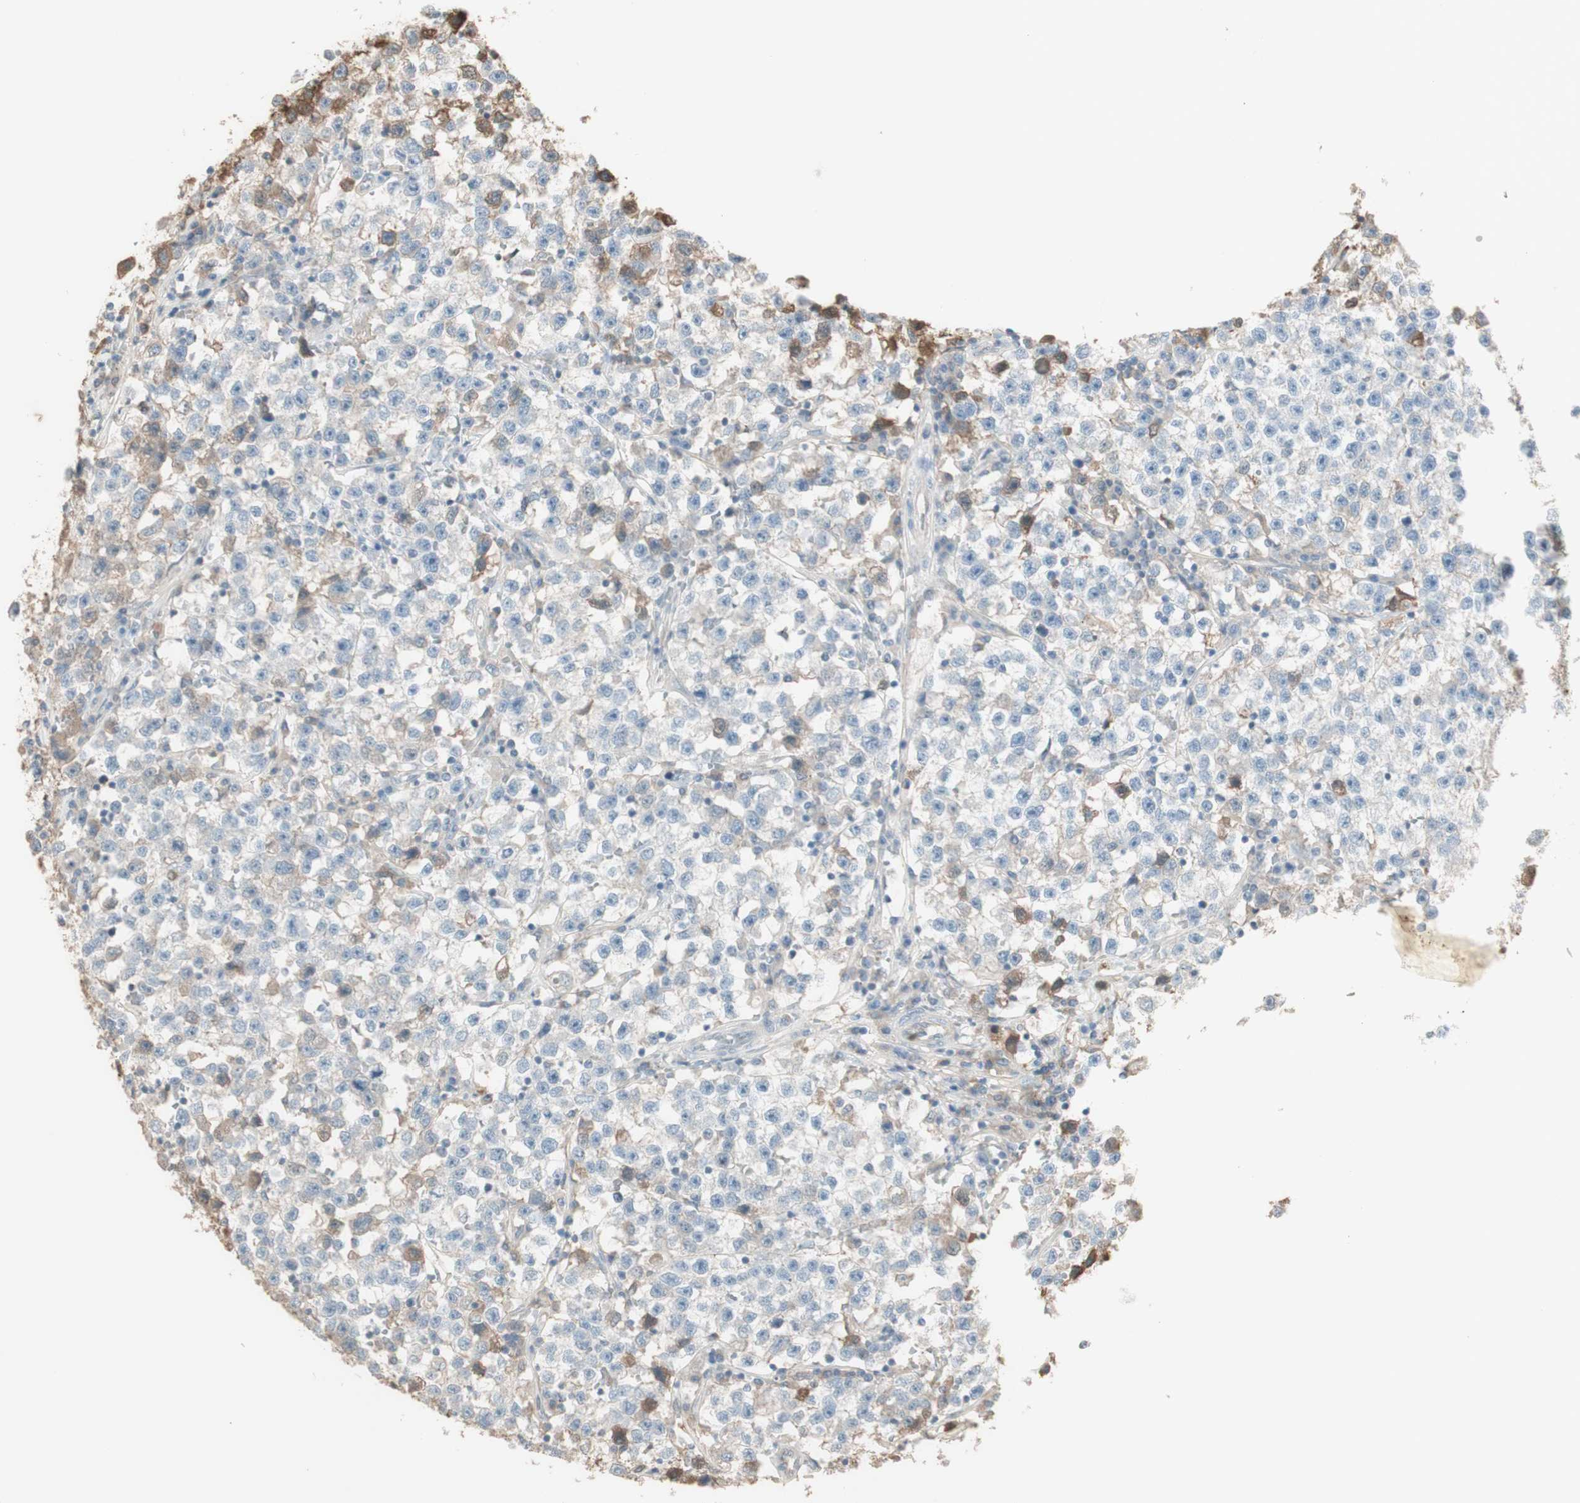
{"staining": {"intensity": "negative", "quantity": "none", "location": "none"}, "tissue": "testis cancer", "cell_type": "Tumor cells", "image_type": "cancer", "snomed": [{"axis": "morphology", "description": "Seminoma, NOS"}, {"axis": "topography", "description": "Testis"}], "caption": "Tumor cells show no significant protein positivity in seminoma (testis).", "gene": "IFNG", "patient": {"sex": "male", "age": 22}}